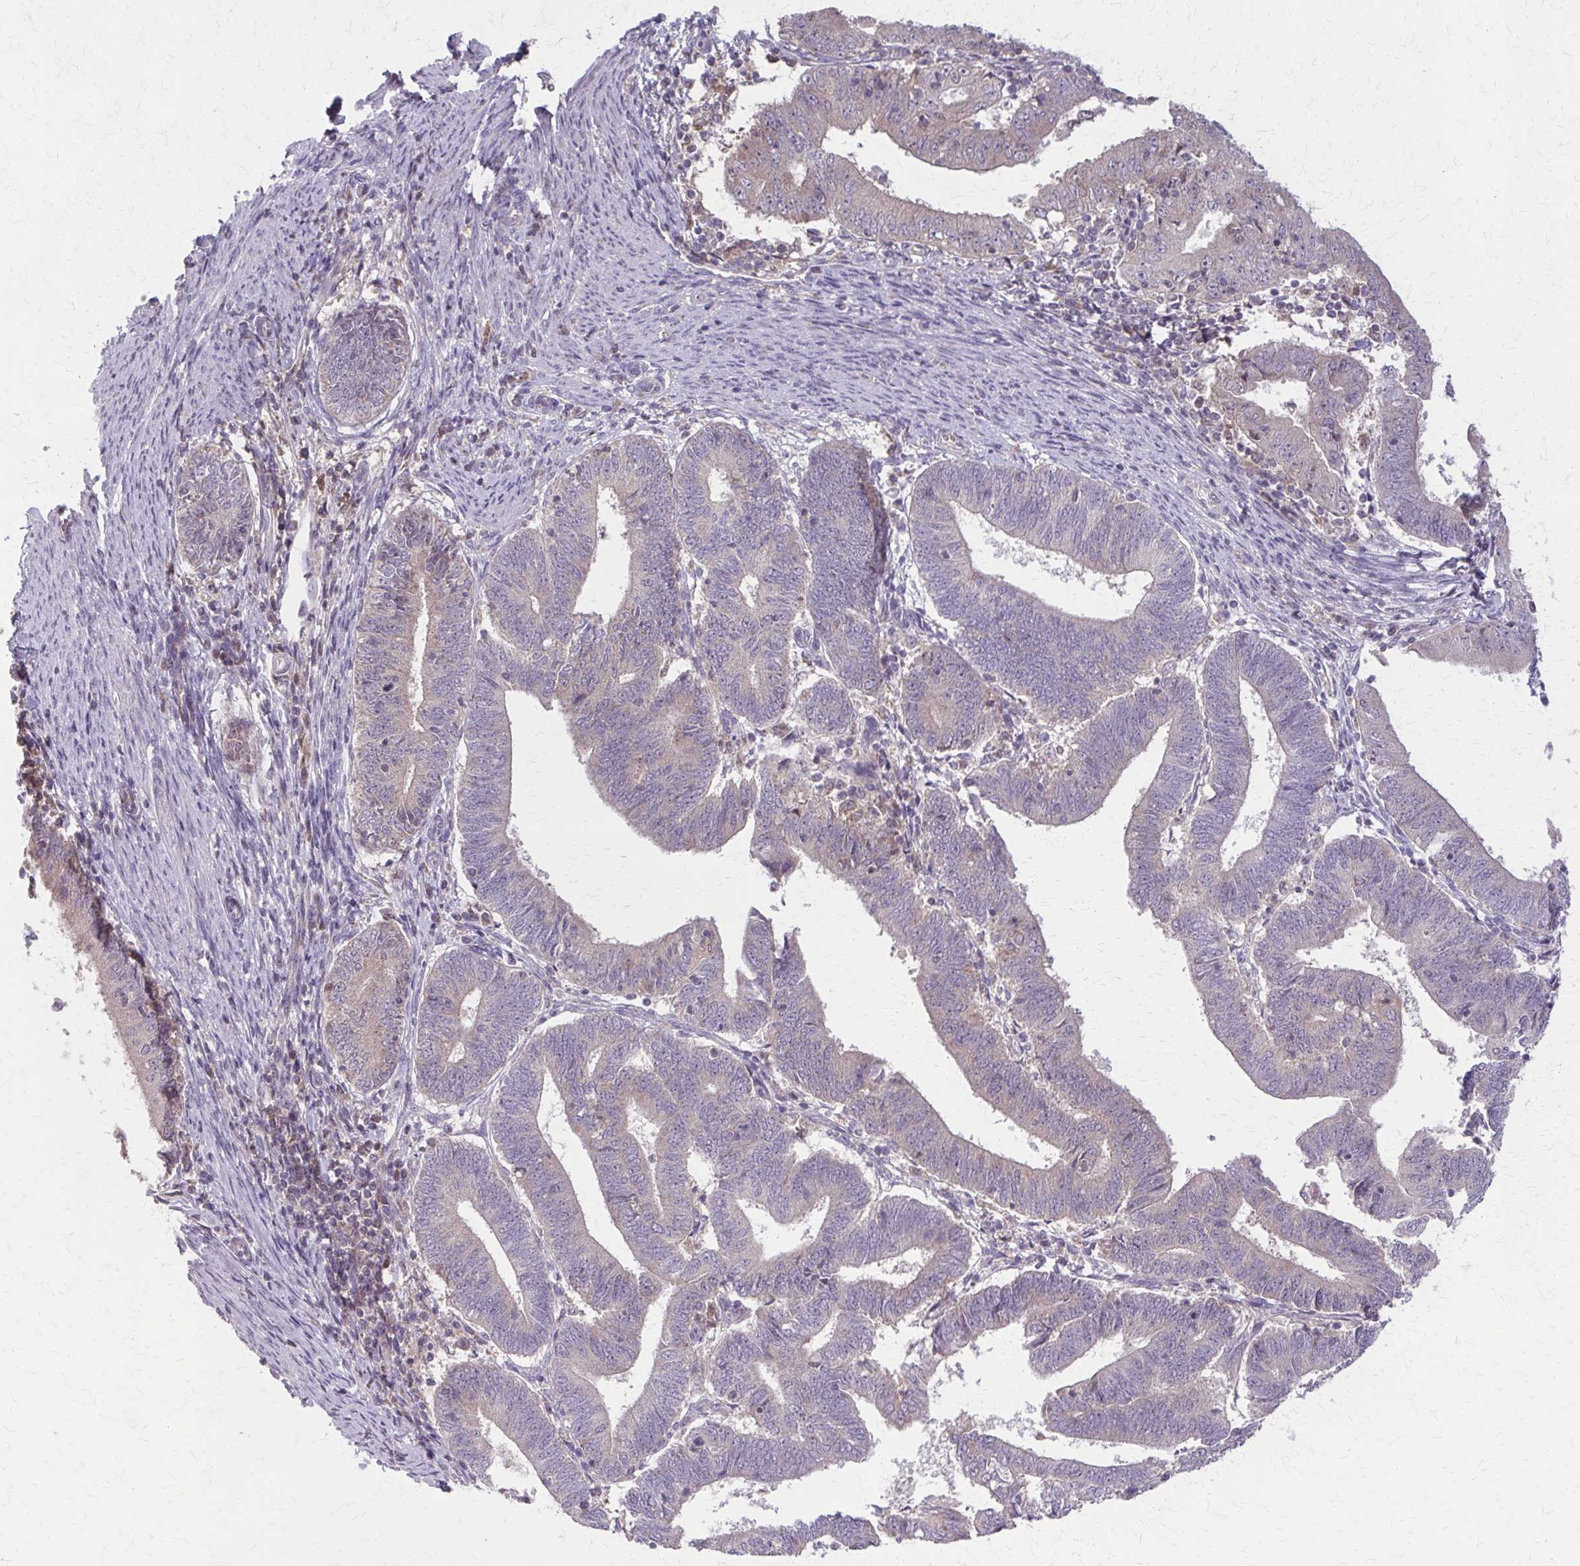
{"staining": {"intensity": "weak", "quantity": "<25%", "location": "cytoplasmic/membranous"}, "tissue": "endometrial cancer", "cell_type": "Tumor cells", "image_type": "cancer", "snomed": [{"axis": "morphology", "description": "Adenocarcinoma, NOS"}, {"axis": "topography", "description": "Endometrium"}], "caption": "Immunohistochemical staining of human endometrial cancer (adenocarcinoma) exhibits no significant staining in tumor cells.", "gene": "NRBF2", "patient": {"sex": "female", "age": 70}}